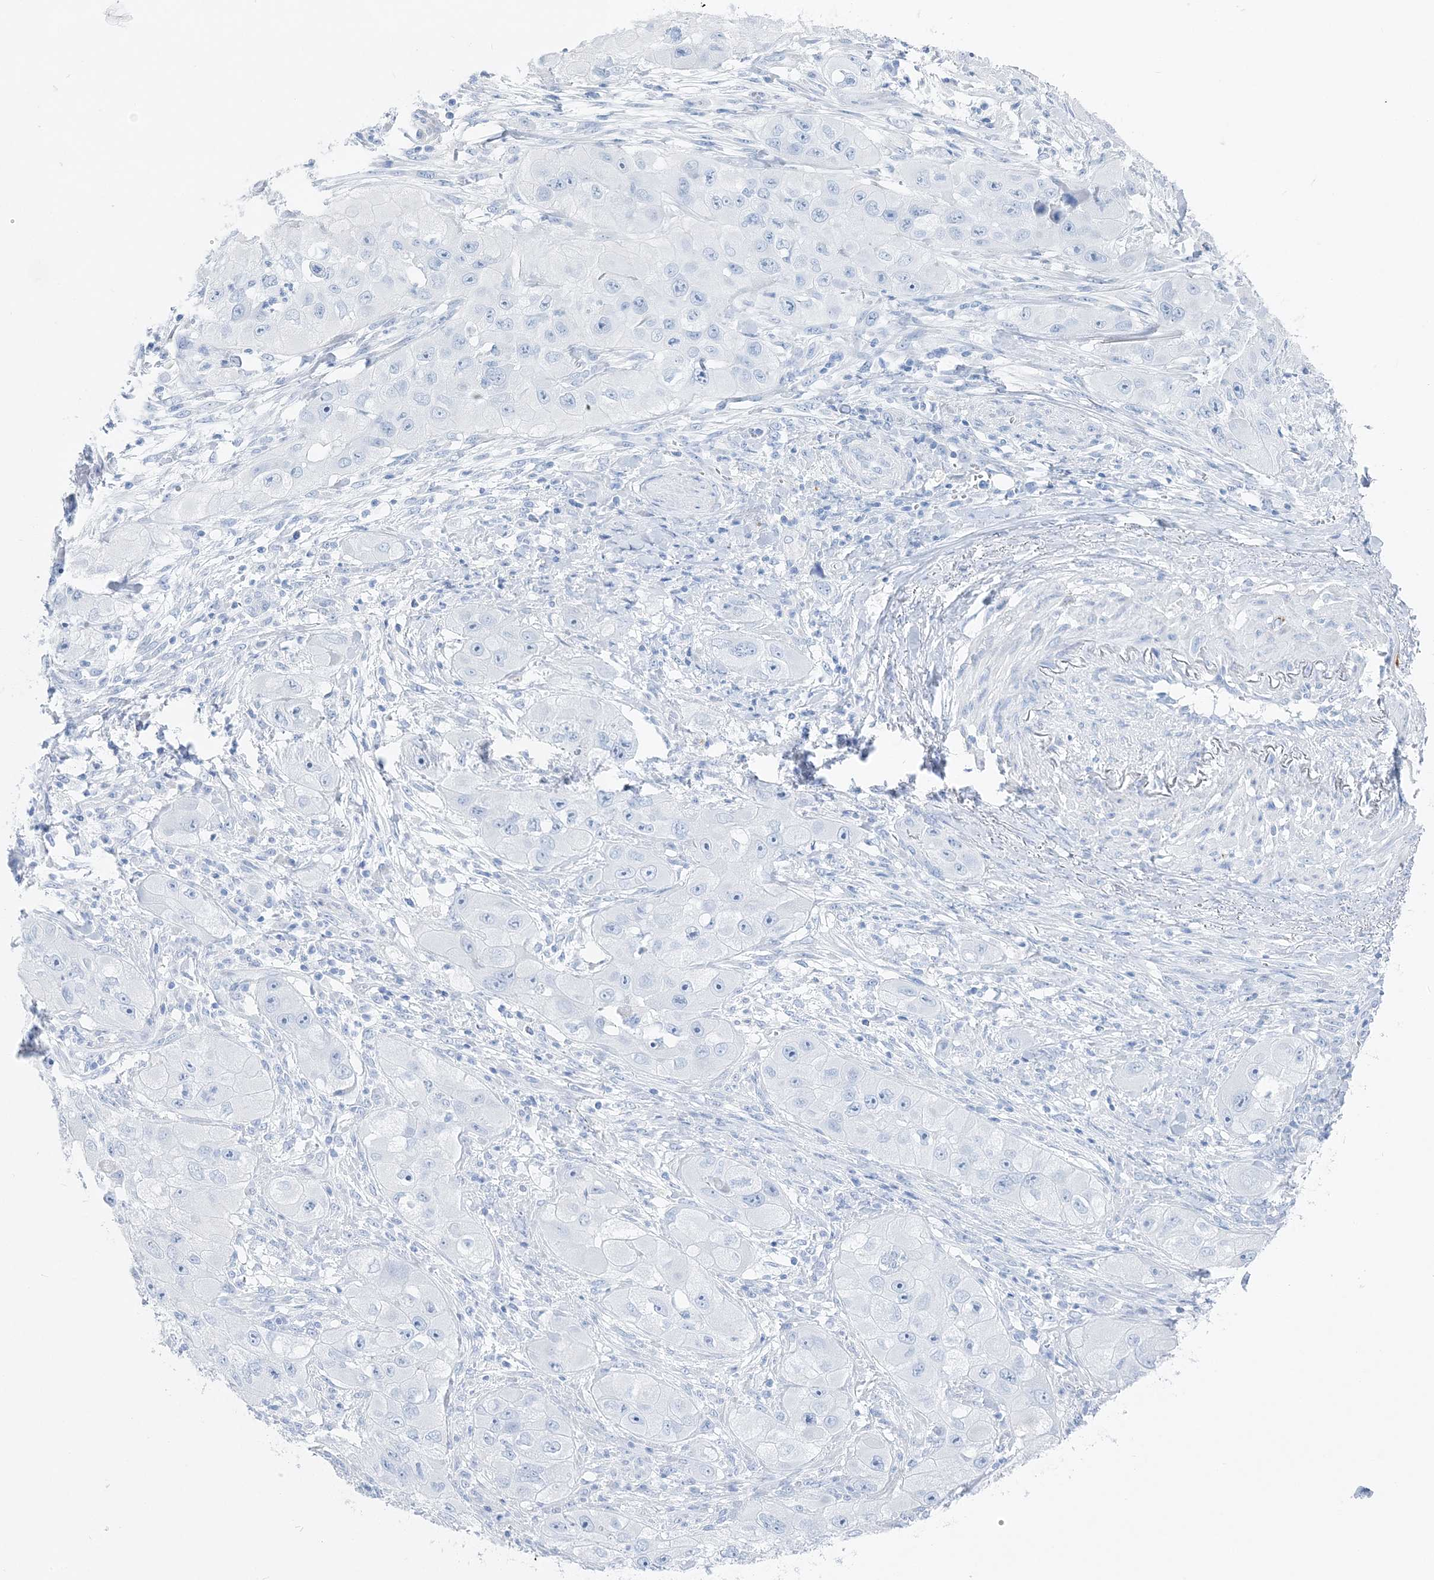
{"staining": {"intensity": "negative", "quantity": "none", "location": "none"}, "tissue": "skin cancer", "cell_type": "Tumor cells", "image_type": "cancer", "snomed": [{"axis": "morphology", "description": "Squamous cell carcinoma, NOS"}, {"axis": "topography", "description": "Skin"}, {"axis": "topography", "description": "Subcutis"}], "caption": "IHC of skin cancer (squamous cell carcinoma) demonstrates no positivity in tumor cells. (DAB IHC, high magnification).", "gene": "TSPYL6", "patient": {"sex": "male", "age": 73}}